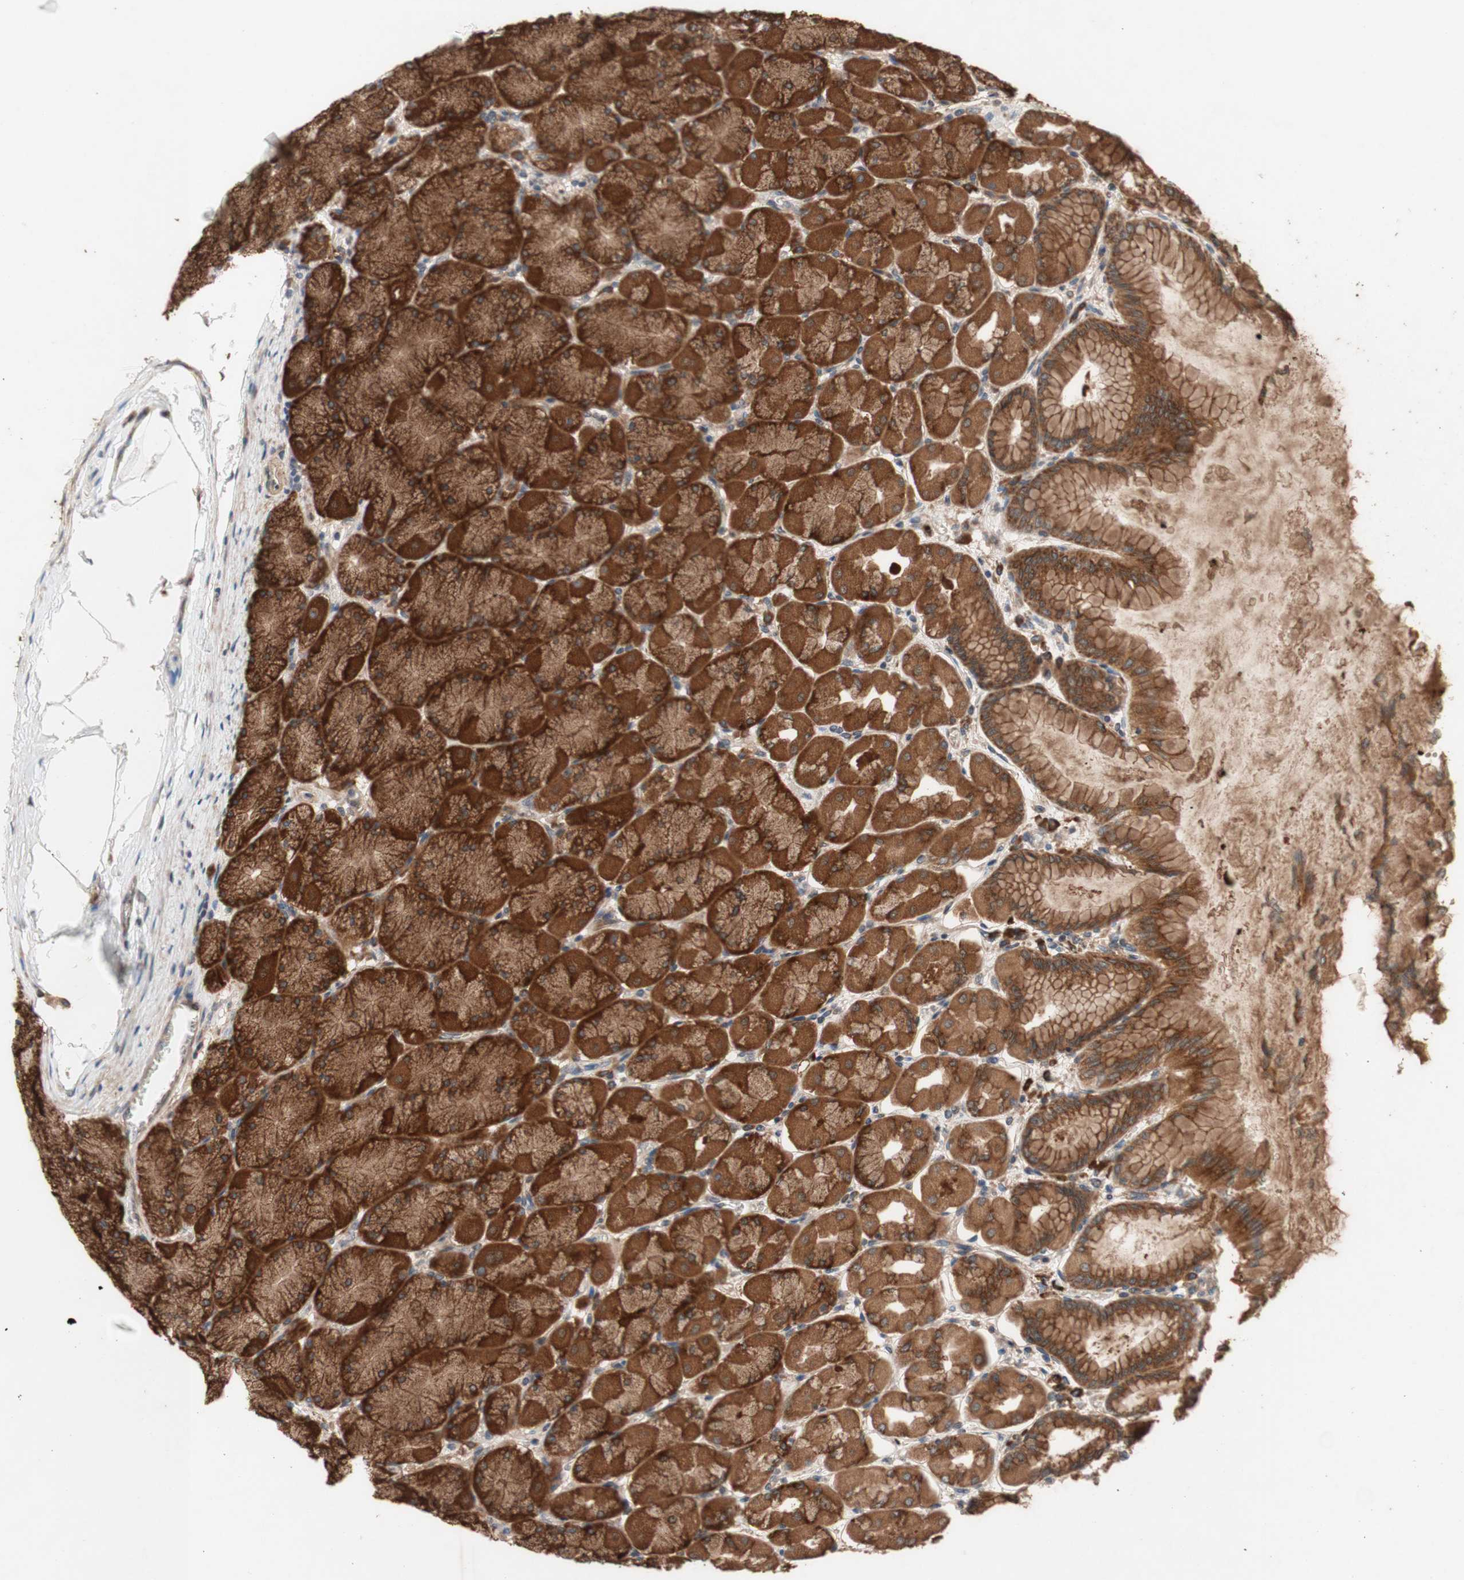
{"staining": {"intensity": "strong", "quantity": ">75%", "location": "cytoplasmic/membranous"}, "tissue": "stomach", "cell_type": "Glandular cells", "image_type": "normal", "snomed": [{"axis": "morphology", "description": "Normal tissue, NOS"}, {"axis": "topography", "description": "Stomach, upper"}], "caption": "Immunohistochemical staining of benign human stomach displays >75% levels of strong cytoplasmic/membranous protein staining in approximately >75% of glandular cells.", "gene": "DDOST", "patient": {"sex": "female", "age": 56}}